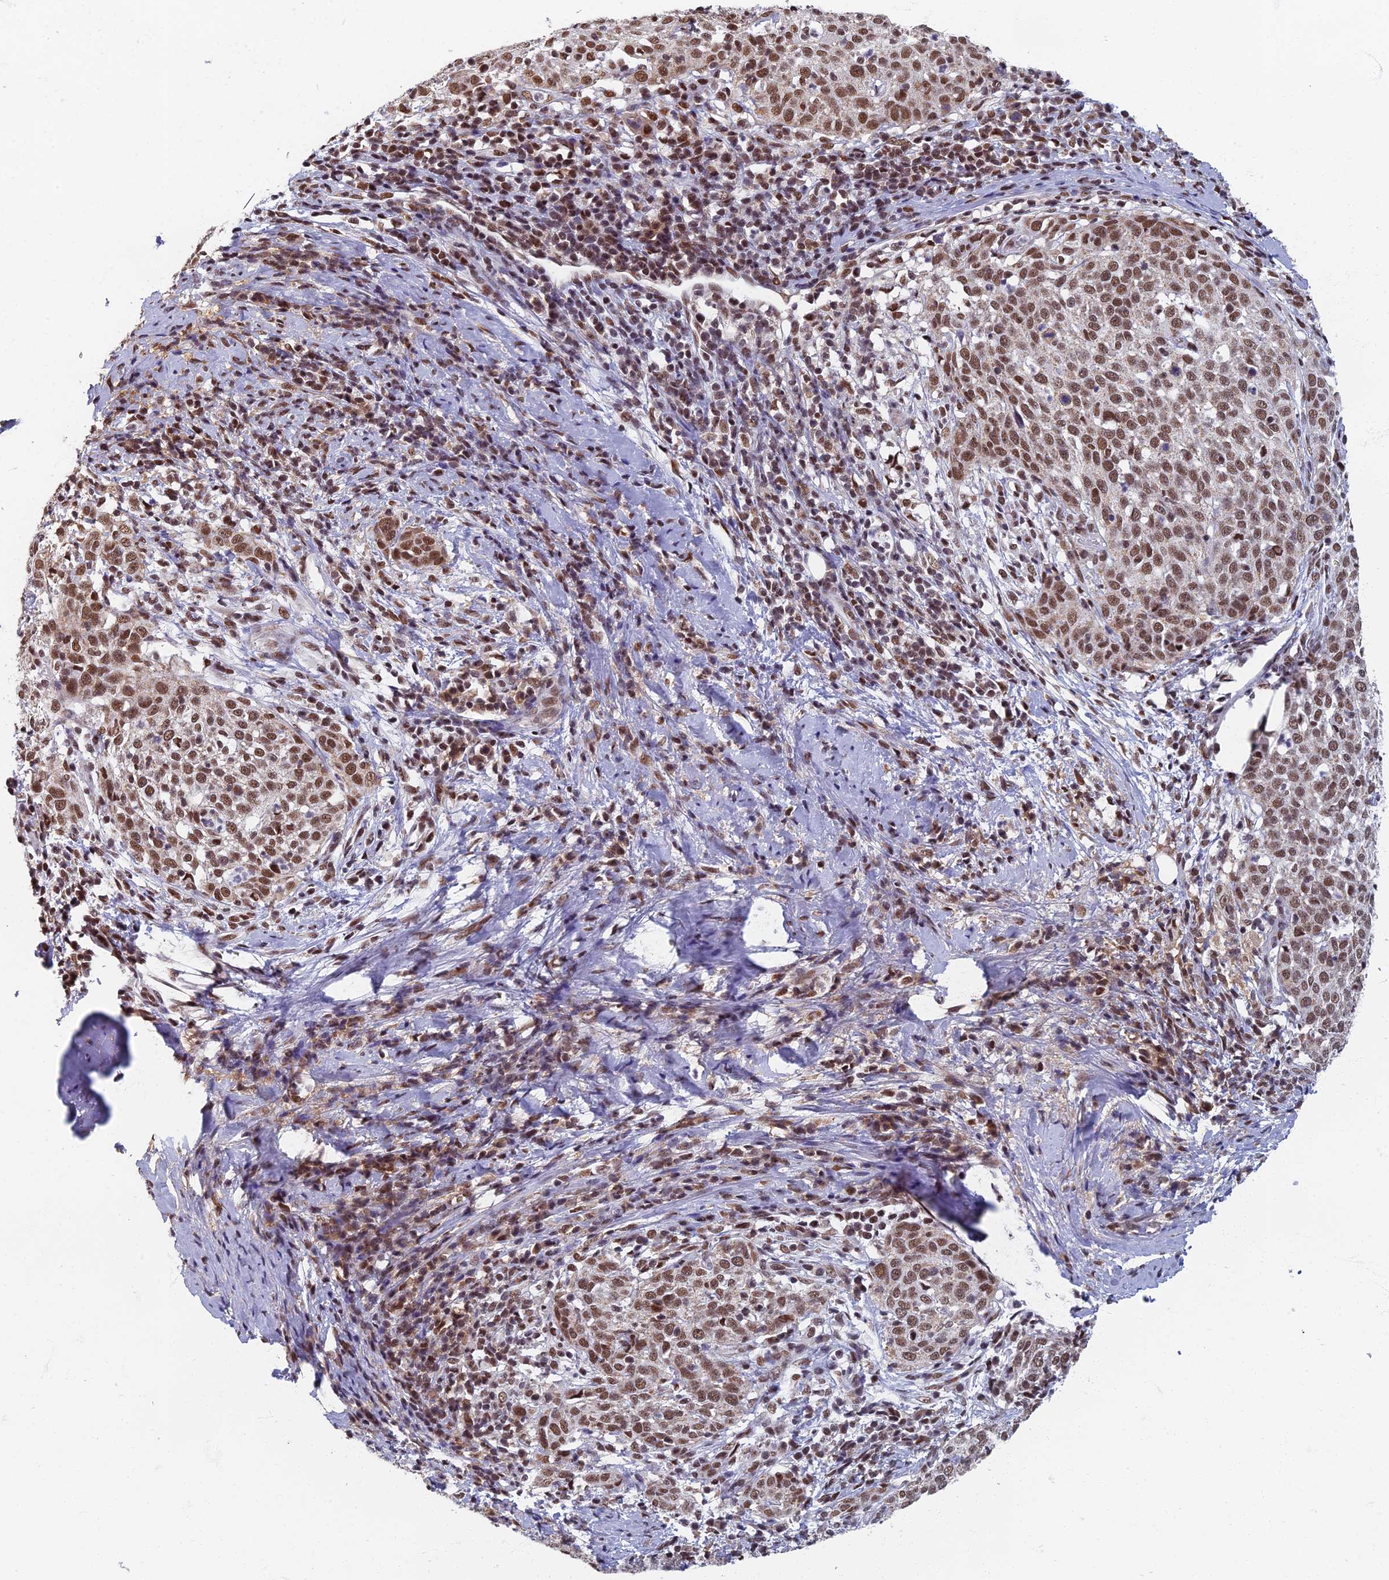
{"staining": {"intensity": "moderate", "quantity": ">75%", "location": "nuclear"}, "tissue": "cervical cancer", "cell_type": "Tumor cells", "image_type": "cancer", "snomed": [{"axis": "morphology", "description": "Squamous cell carcinoma, NOS"}, {"axis": "topography", "description": "Cervix"}], "caption": "A histopathology image of cervical squamous cell carcinoma stained for a protein exhibits moderate nuclear brown staining in tumor cells.", "gene": "TAF13", "patient": {"sex": "female", "age": 57}}